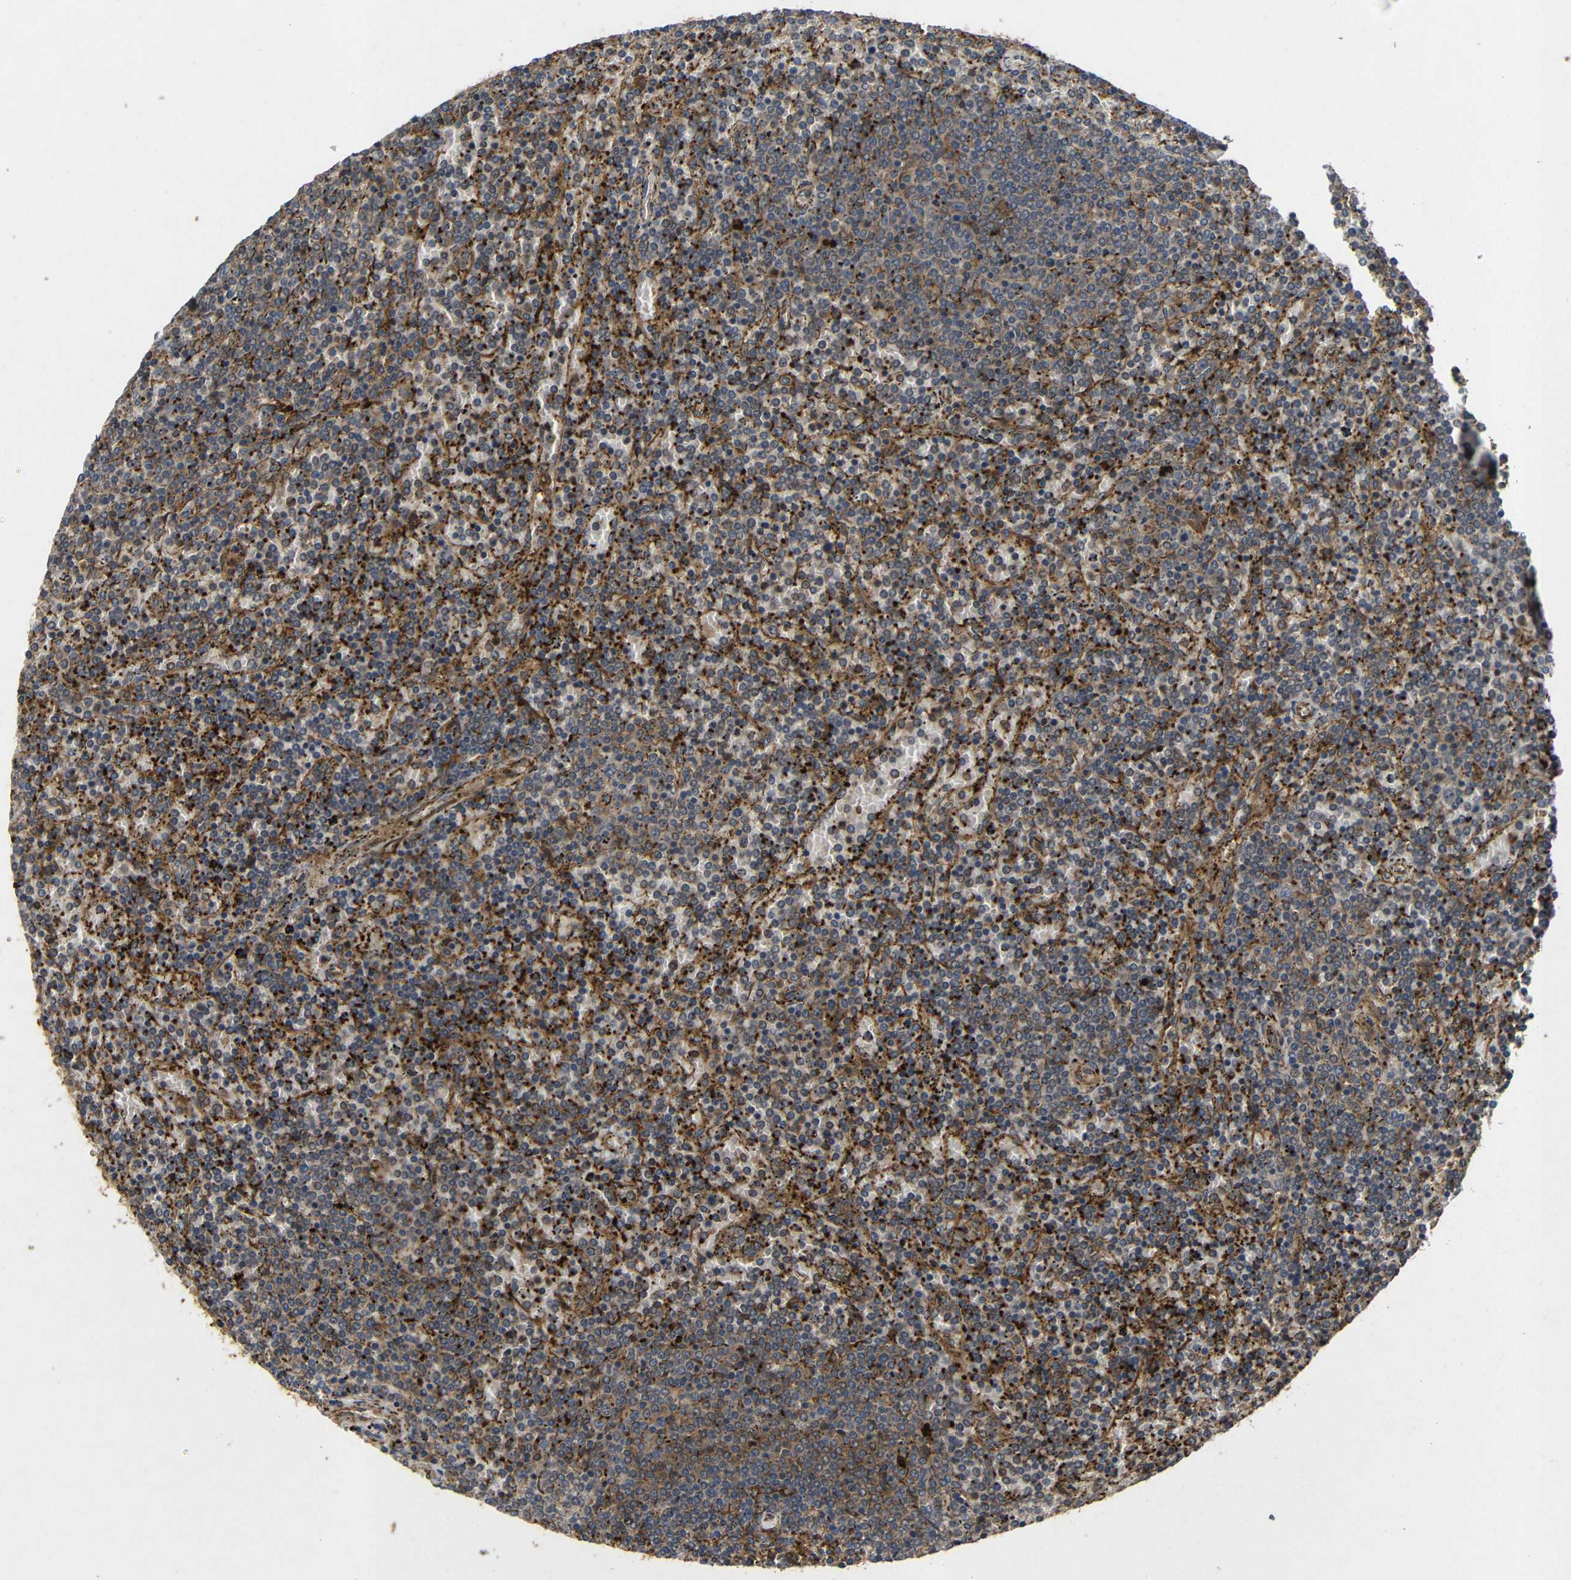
{"staining": {"intensity": "weak", "quantity": ">75%", "location": "cytoplasmic/membranous"}, "tissue": "lymphoma", "cell_type": "Tumor cells", "image_type": "cancer", "snomed": [{"axis": "morphology", "description": "Malignant lymphoma, non-Hodgkin's type, Low grade"}, {"axis": "topography", "description": "Spleen"}], "caption": "This photomicrograph displays lymphoma stained with IHC to label a protein in brown. The cytoplasmic/membranous of tumor cells show weak positivity for the protein. Nuclei are counter-stained blue.", "gene": "EIF2S1", "patient": {"sex": "female", "age": 77}}